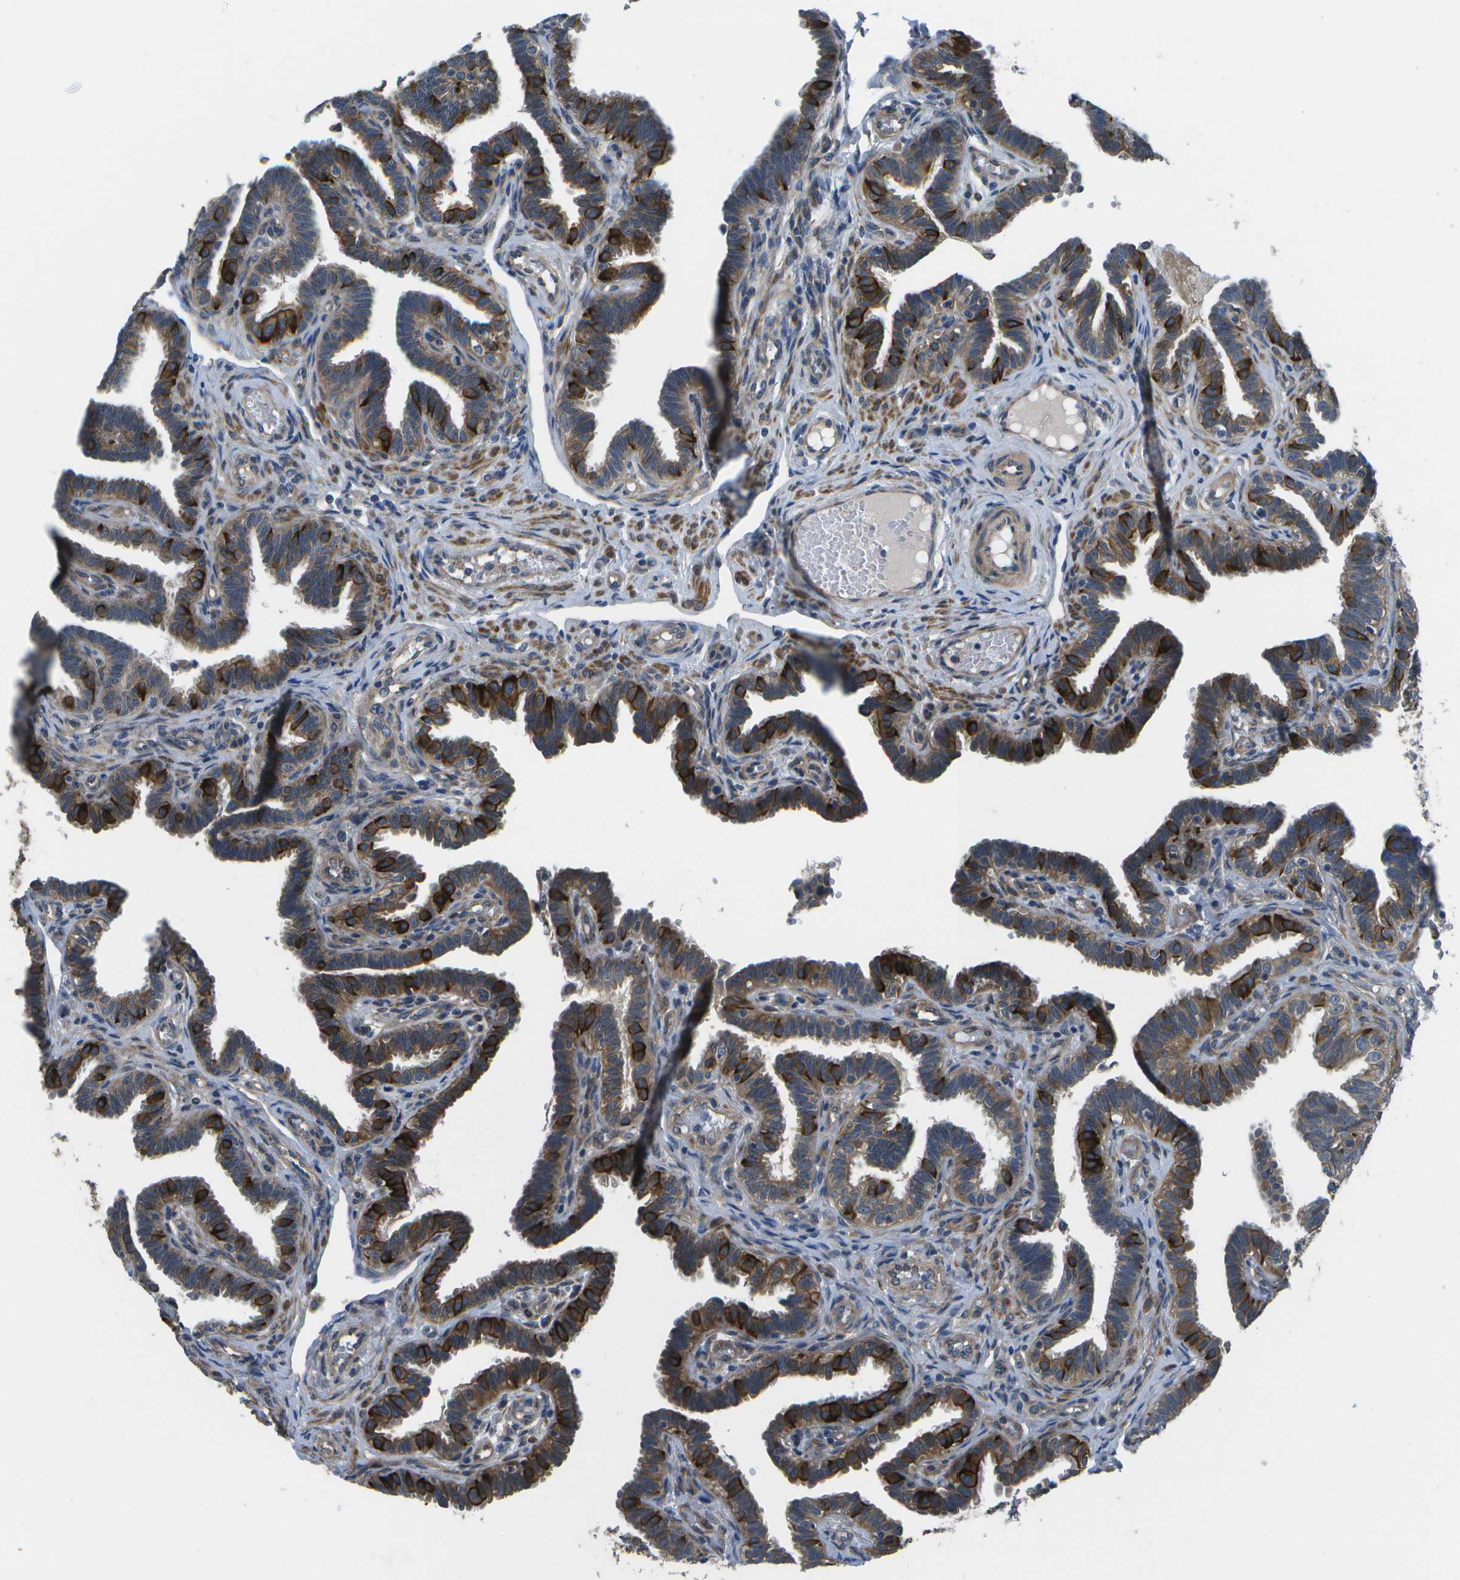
{"staining": {"intensity": "strong", "quantity": "25%-75%", "location": "cytoplasmic/membranous"}, "tissue": "fallopian tube", "cell_type": "Glandular cells", "image_type": "normal", "snomed": [{"axis": "morphology", "description": "Normal tissue, NOS"}, {"axis": "topography", "description": "Fallopian tube"}, {"axis": "topography", "description": "Placenta"}], "caption": "A micrograph of human fallopian tube stained for a protein exhibits strong cytoplasmic/membranous brown staining in glandular cells.", "gene": "P3H1", "patient": {"sex": "female", "age": 34}}